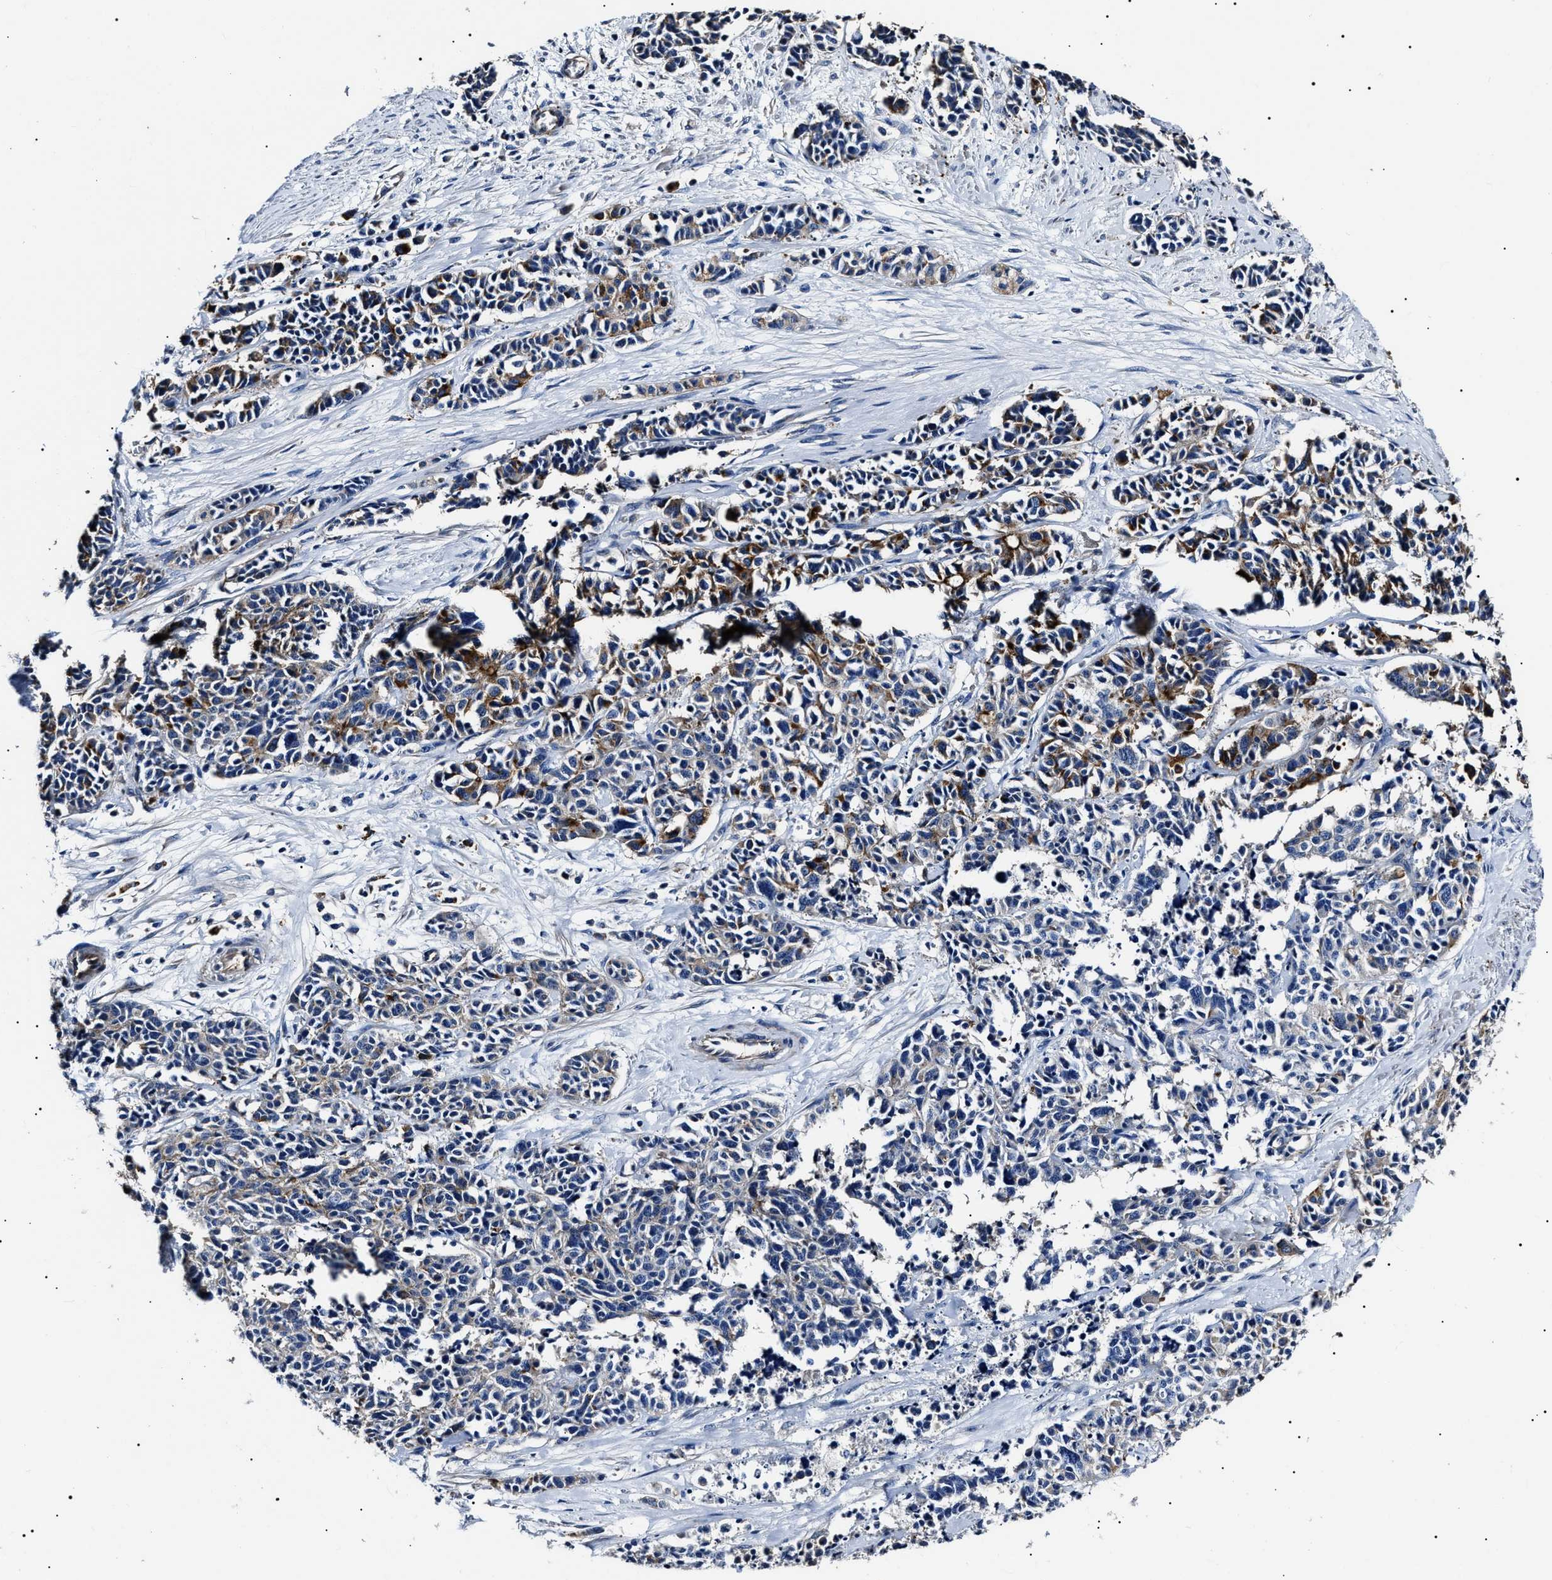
{"staining": {"intensity": "moderate", "quantity": "<25%", "location": "cytoplasmic/membranous"}, "tissue": "cervical cancer", "cell_type": "Tumor cells", "image_type": "cancer", "snomed": [{"axis": "morphology", "description": "Squamous cell carcinoma, NOS"}, {"axis": "topography", "description": "Cervix"}], "caption": "The histopathology image displays staining of cervical squamous cell carcinoma, revealing moderate cytoplasmic/membranous protein expression (brown color) within tumor cells.", "gene": "KLHL42", "patient": {"sex": "female", "age": 35}}